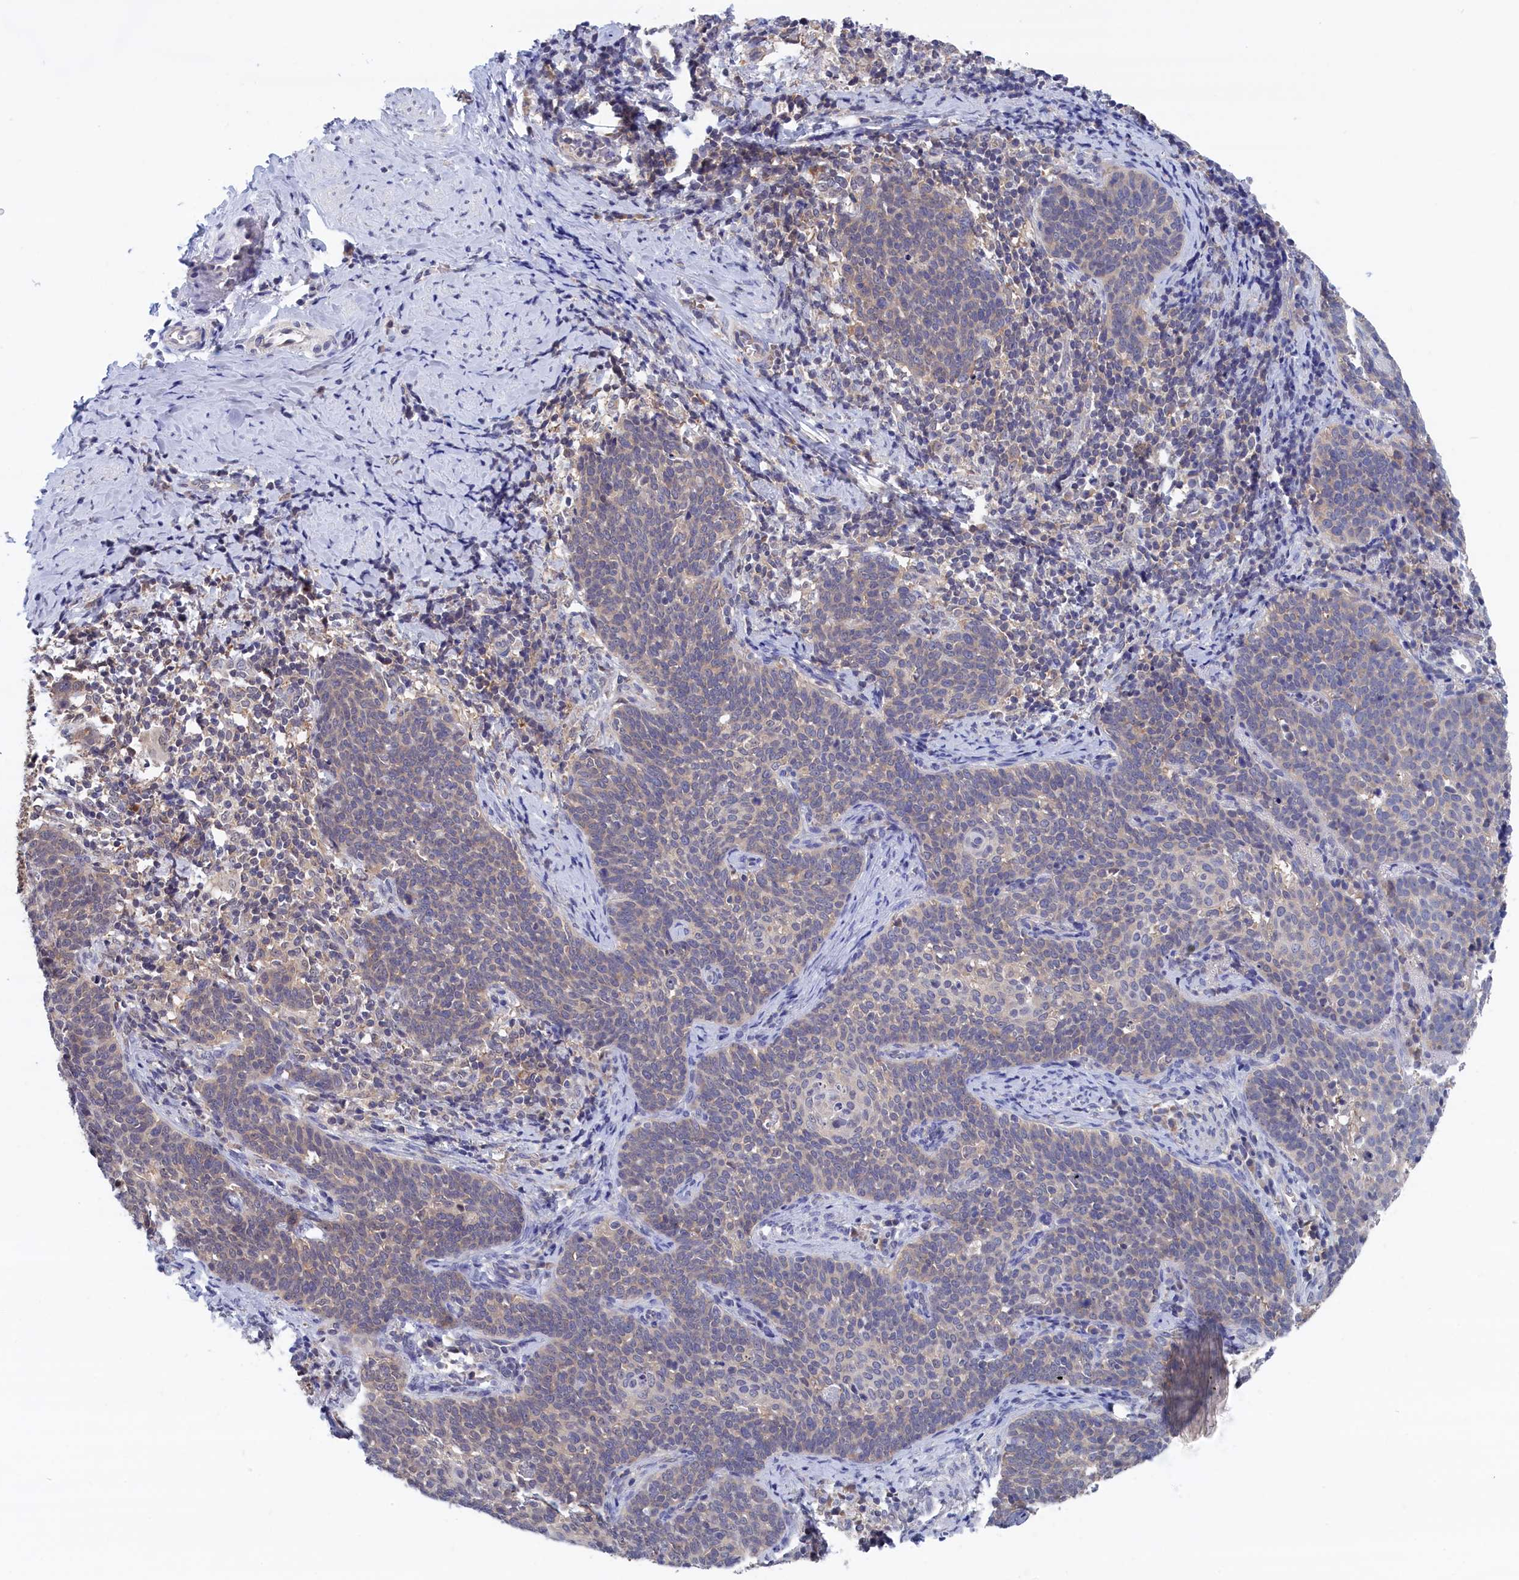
{"staining": {"intensity": "weak", "quantity": "<25%", "location": "cytoplasmic/membranous"}, "tissue": "cervical cancer", "cell_type": "Tumor cells", "image_type": "cancer", "snomed": [{"axis": "morphology", "description": "Normal tissue, NOS"}, {"axis": "morphology", "description": "Squamous cell carcinoma, NOS"}, {"axis": "topography", "description": "Cervix"}], "caption": "Immunohistochemistry of human cervical cancer shows no expression in tumor cells.", "gene": "PGP", "patient": {"sex": "female", "age": 39}}